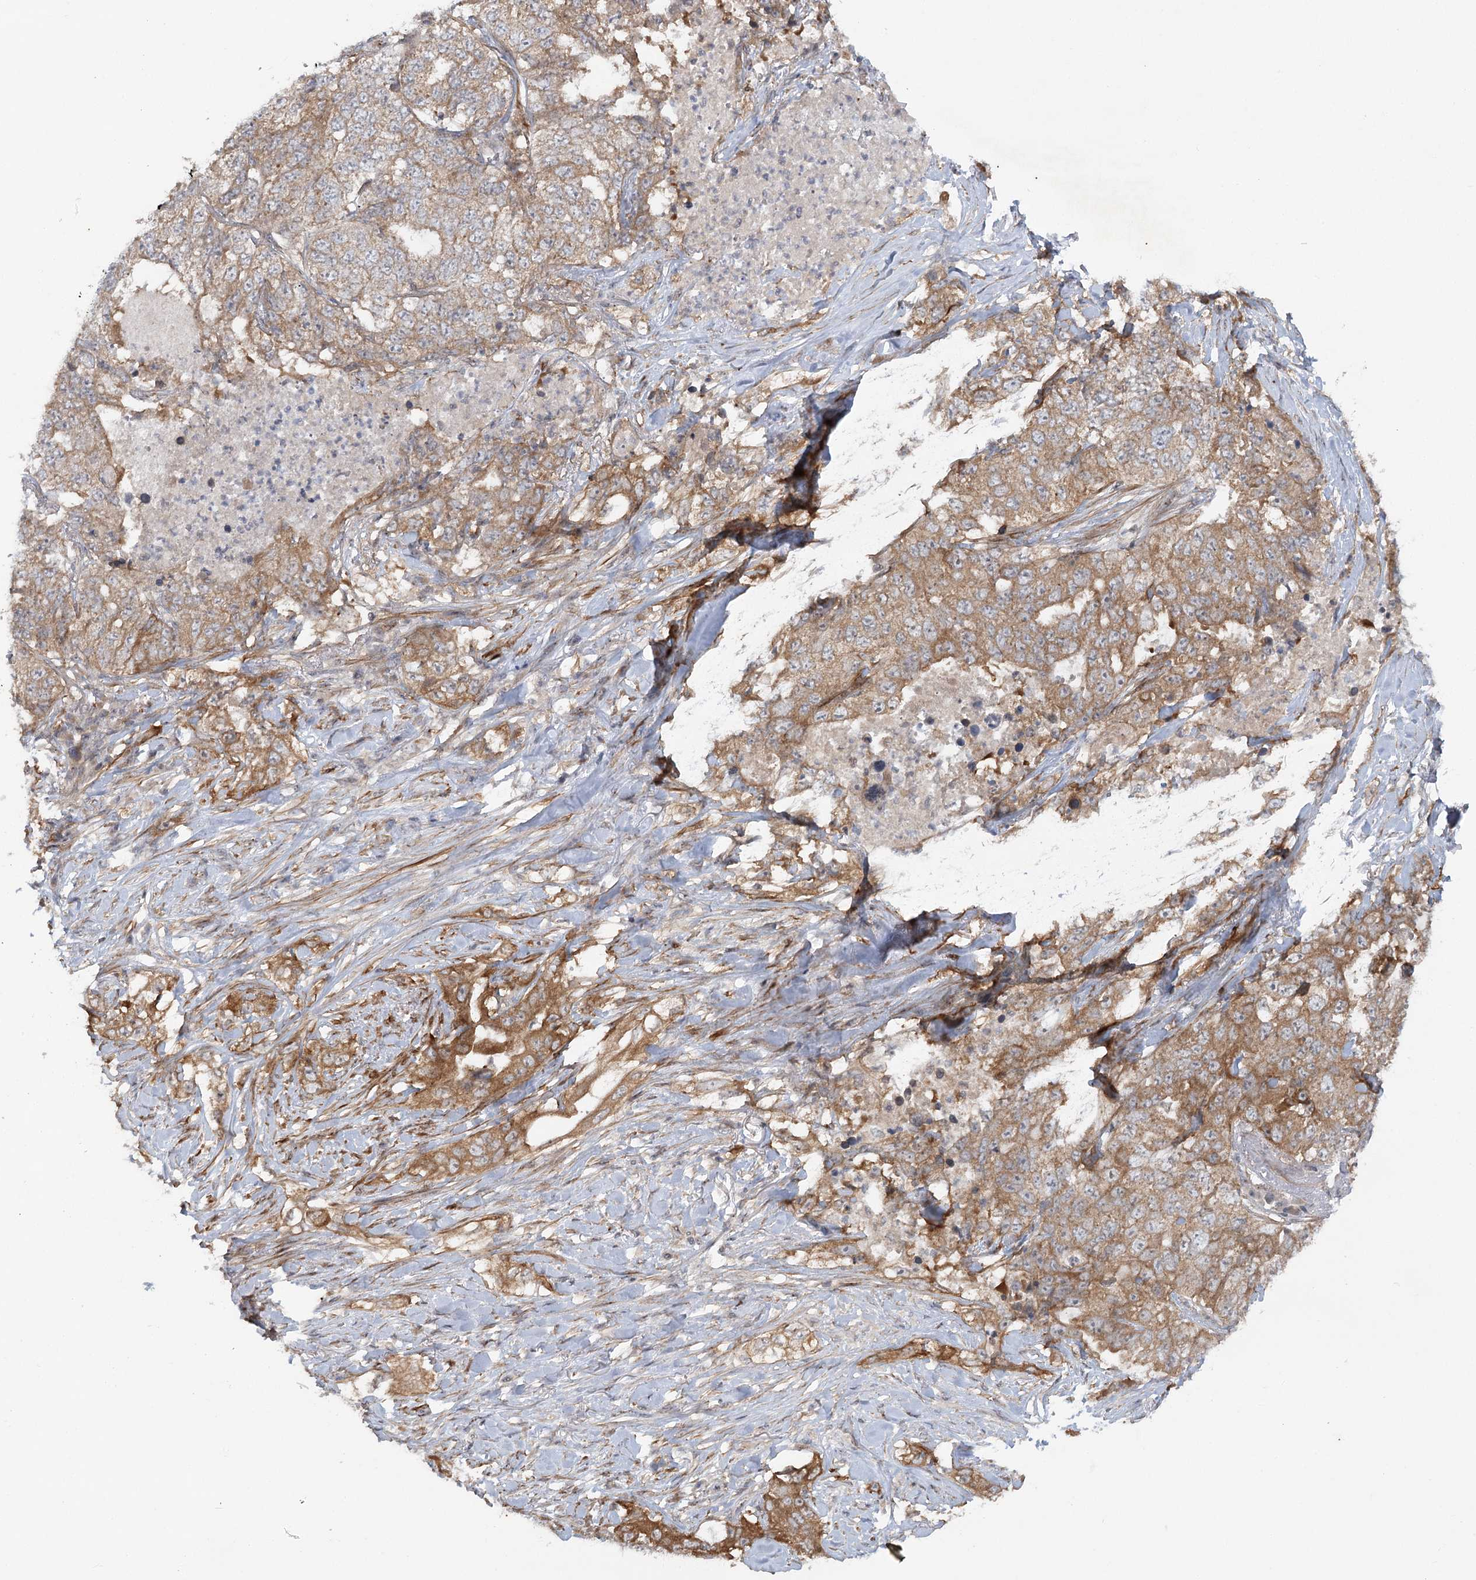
{"staining": {"intensity": "moderate", "quantity": ">75%", "location": "cytoplasmic/membranous"}, "tissue": "lung cancer", "cell_type": "Tumor cells", "image_type": "cancer", "snomed": [{"axis": "morphology", "description": "Adenocarcinoma, NOS"}, {"axis": "topography", "description": "Lung"}], "caption": "Tumor cells show medium levels of moderate cytoplasmic/membranous positivity in about >75% of cells in human lung cancer (adenocarcinoma).", "gene": "SH2D3A", "patient": {"sex": "female", "age": 51}}